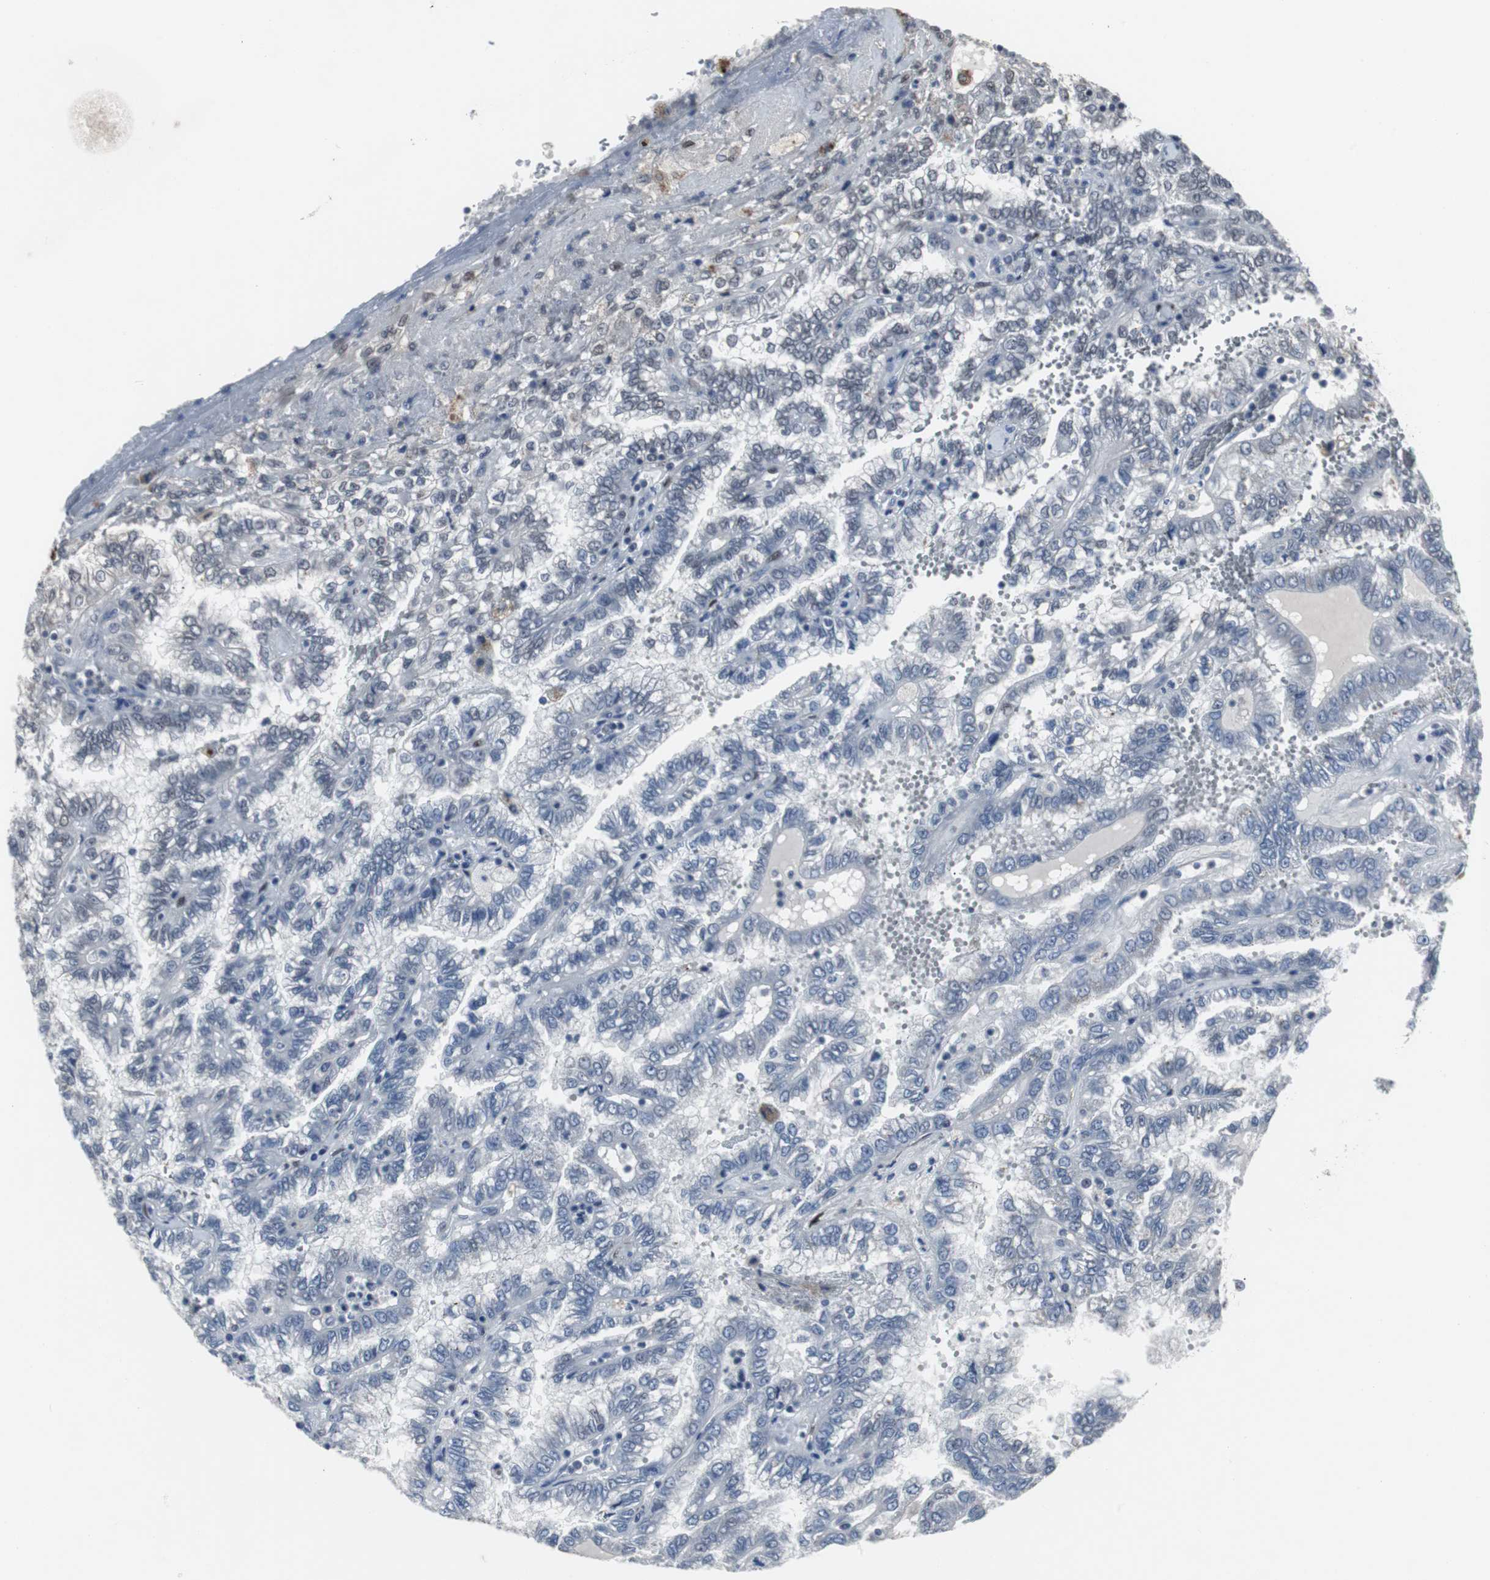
{"staining": {"intensity": "negative", "quantity": "none", "location": "none"}, "tissue": "renal cancer", "cell_type": "Tumor cells", "image_type": "cancer", "snomed": [{"axis": "morphology", "description": "Inflammation, NOS"}, {"axis": "morphology", "description": "Adenocarcinoma, NOS"}, {"axis": "topography", "description": "Kidney"}], "caption": "Immunohistochemical staining of renal cancer (adenocarcinoma) exhibits no significant expression in tumor cells.", "gene": "FOXP4", "patient": {"sex": "male", "age": 68}}